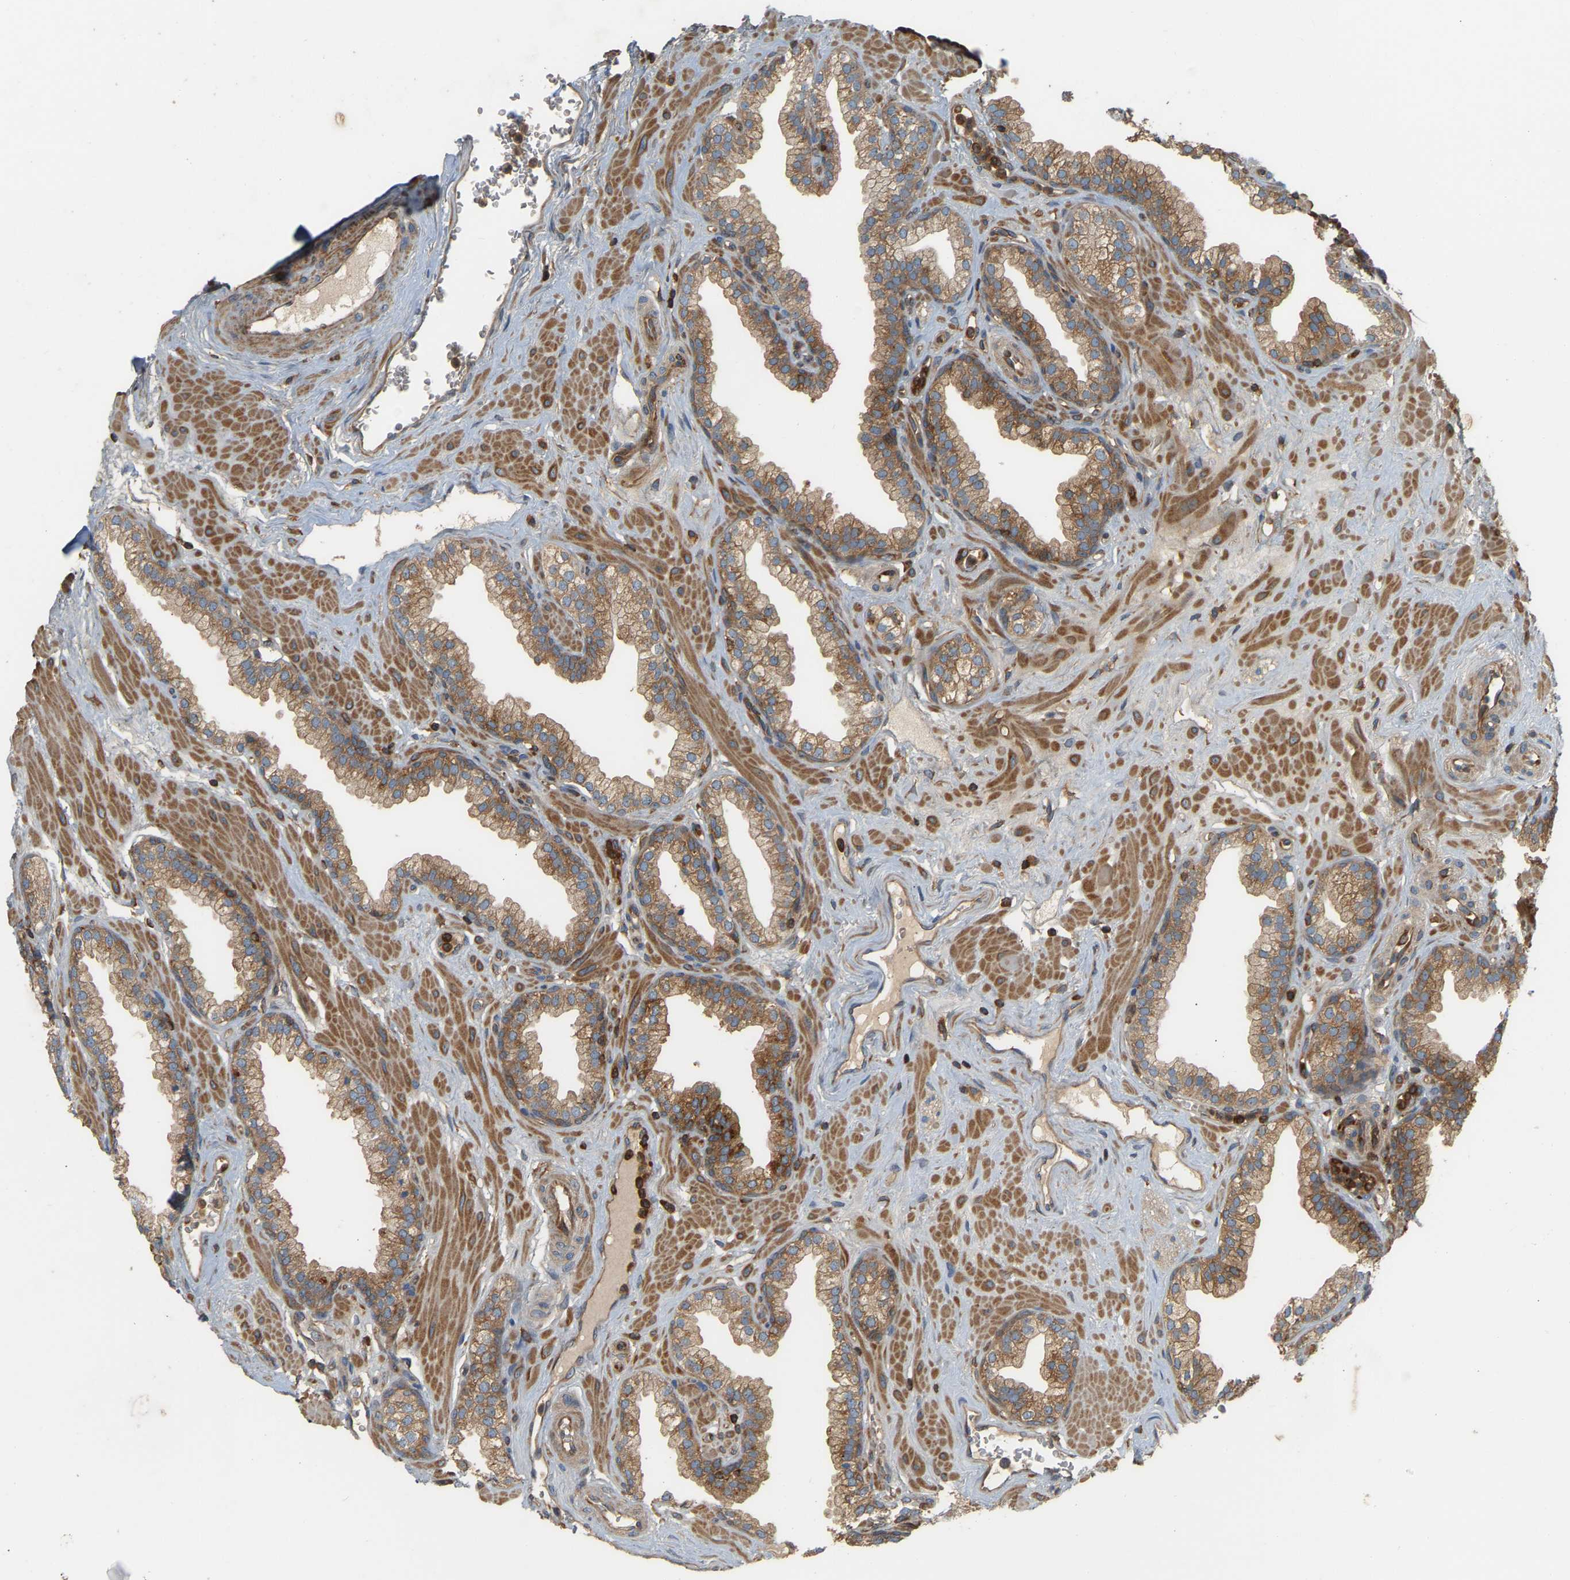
{"staining": {"intensity": "moderate", "quantity": "25%-75%", "location": "cytoplasmic/membranous"}, "tissue": "prostate", "cell_type": "Glandular cells", "image_type": "normal", "snomed": [{"axis": "morphology", "description": "Normal tissue, NOS"}, {"axis": "morphology", "description": "Urothelial carcinoma, Low grade"}, {"axis": "topography", "description": "Urinary bladder"}, {"axis": "topography", "description": "Prostate"}], "caption": "Moderate cytoplasmic/membranous protein expression is seen in approximately 25%-75% of glandular cells in prostate.", "gene": "AKAP13", "patient": {"sex": "male", "age": 60}}